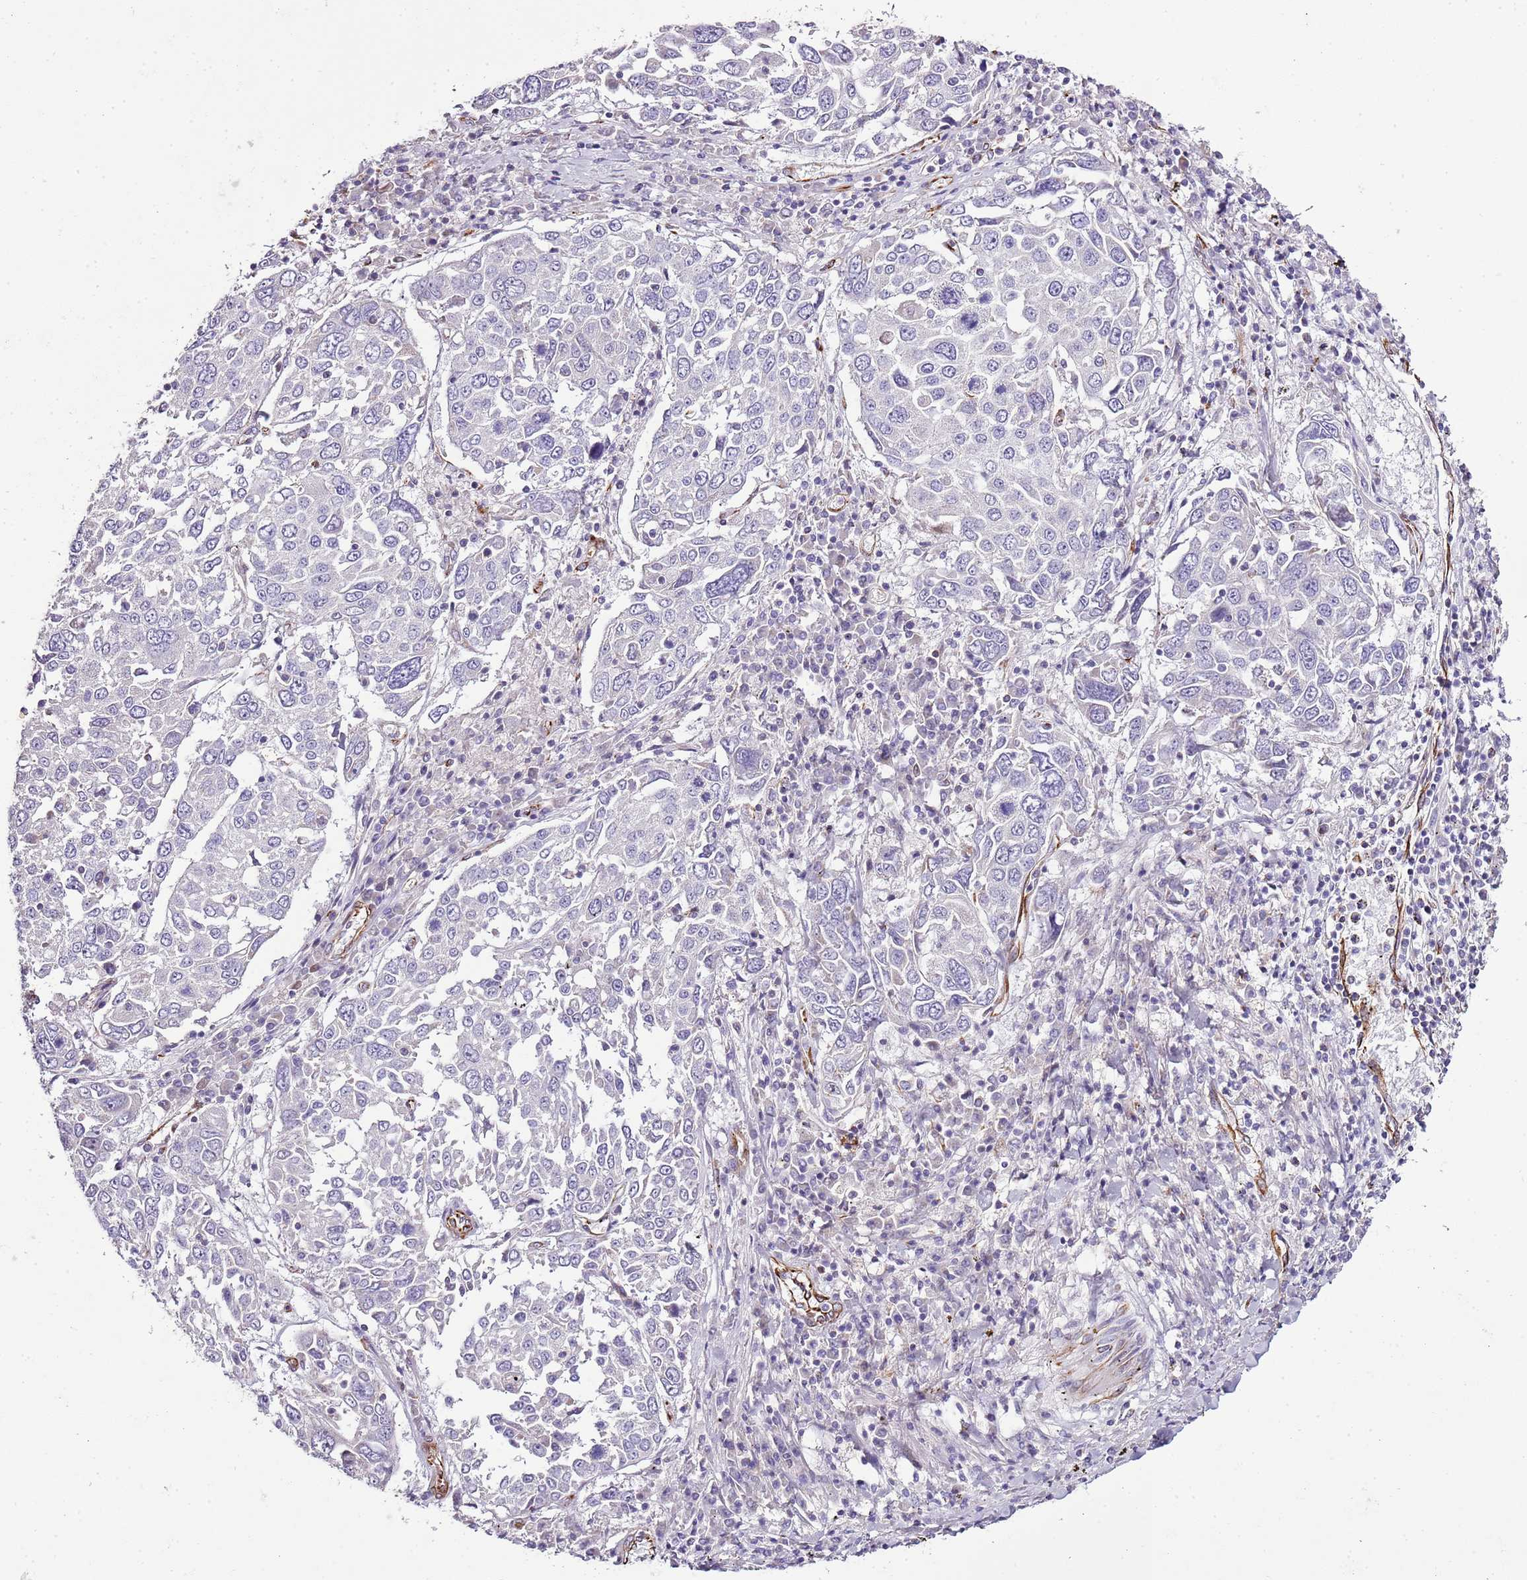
{"staining": {"intensity": "negative", "quantity": "none", "location": "none"}, "tissue": "lung cancer", "cell_type": "Tumor cells", "image_type": "cancer", "snomed": [{"axis": "morphology", "description": "Squamous cell carcinoma, NOS"}, {"axis": "topography", "description": "Lung"}], "caption": "A high-resolution histopathology image shows immunohistochemistry staining of squamous cell carcinoma (lung), which exhibits no significant expression in tumor cells. Brightfield microscopy of immunohistochemistry stained with DAB (3,3'-diaminobenzidine) (brown) and hematoxylin (blue), captured at high magnification.", "gene": "ZNF786", "patient": {"sex": "male", "age": 65}}